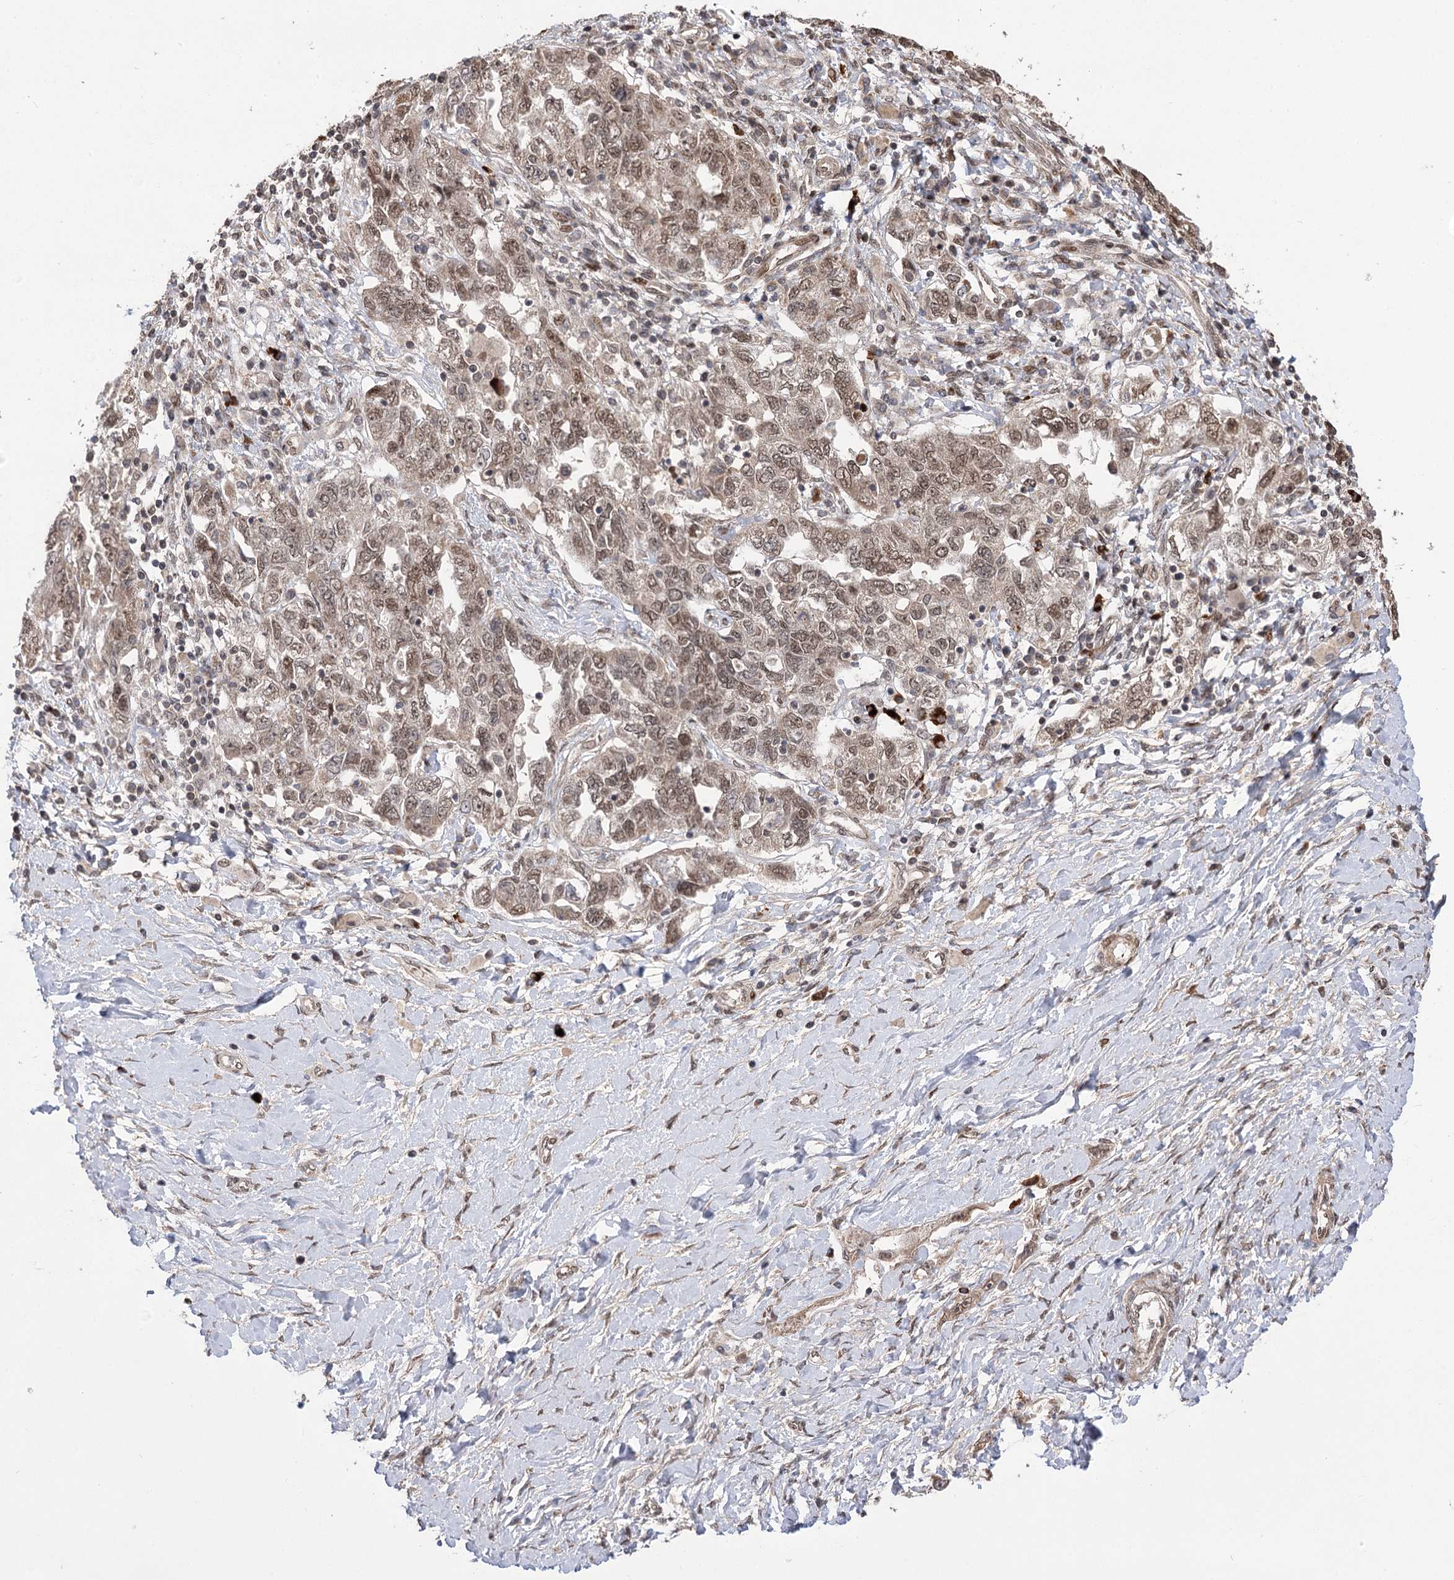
{"staining": {"intensity": "weak", "quantity": ">75%", "location": "nuclear"}, "tissue": "ovarian cancer", "cell_type": "Tumor cells", "image_type": "cancer", "snomed": [{"axis": "morphology", "description": "Carcinoma, NOS"}, {"axis": "morphology", "description": "Cystadenocarcinoma, serous, NOS"}, {"axis": "topography", "description": "Ovary"}], "caption": "Weak nuclear positivity for a protein is present in about >75% of tumor cells of carcinoma (ovarian) using immunohistochemistry (IHC).", "gene": "TENM2", "patient": {"sex": "female", "age": 69}}